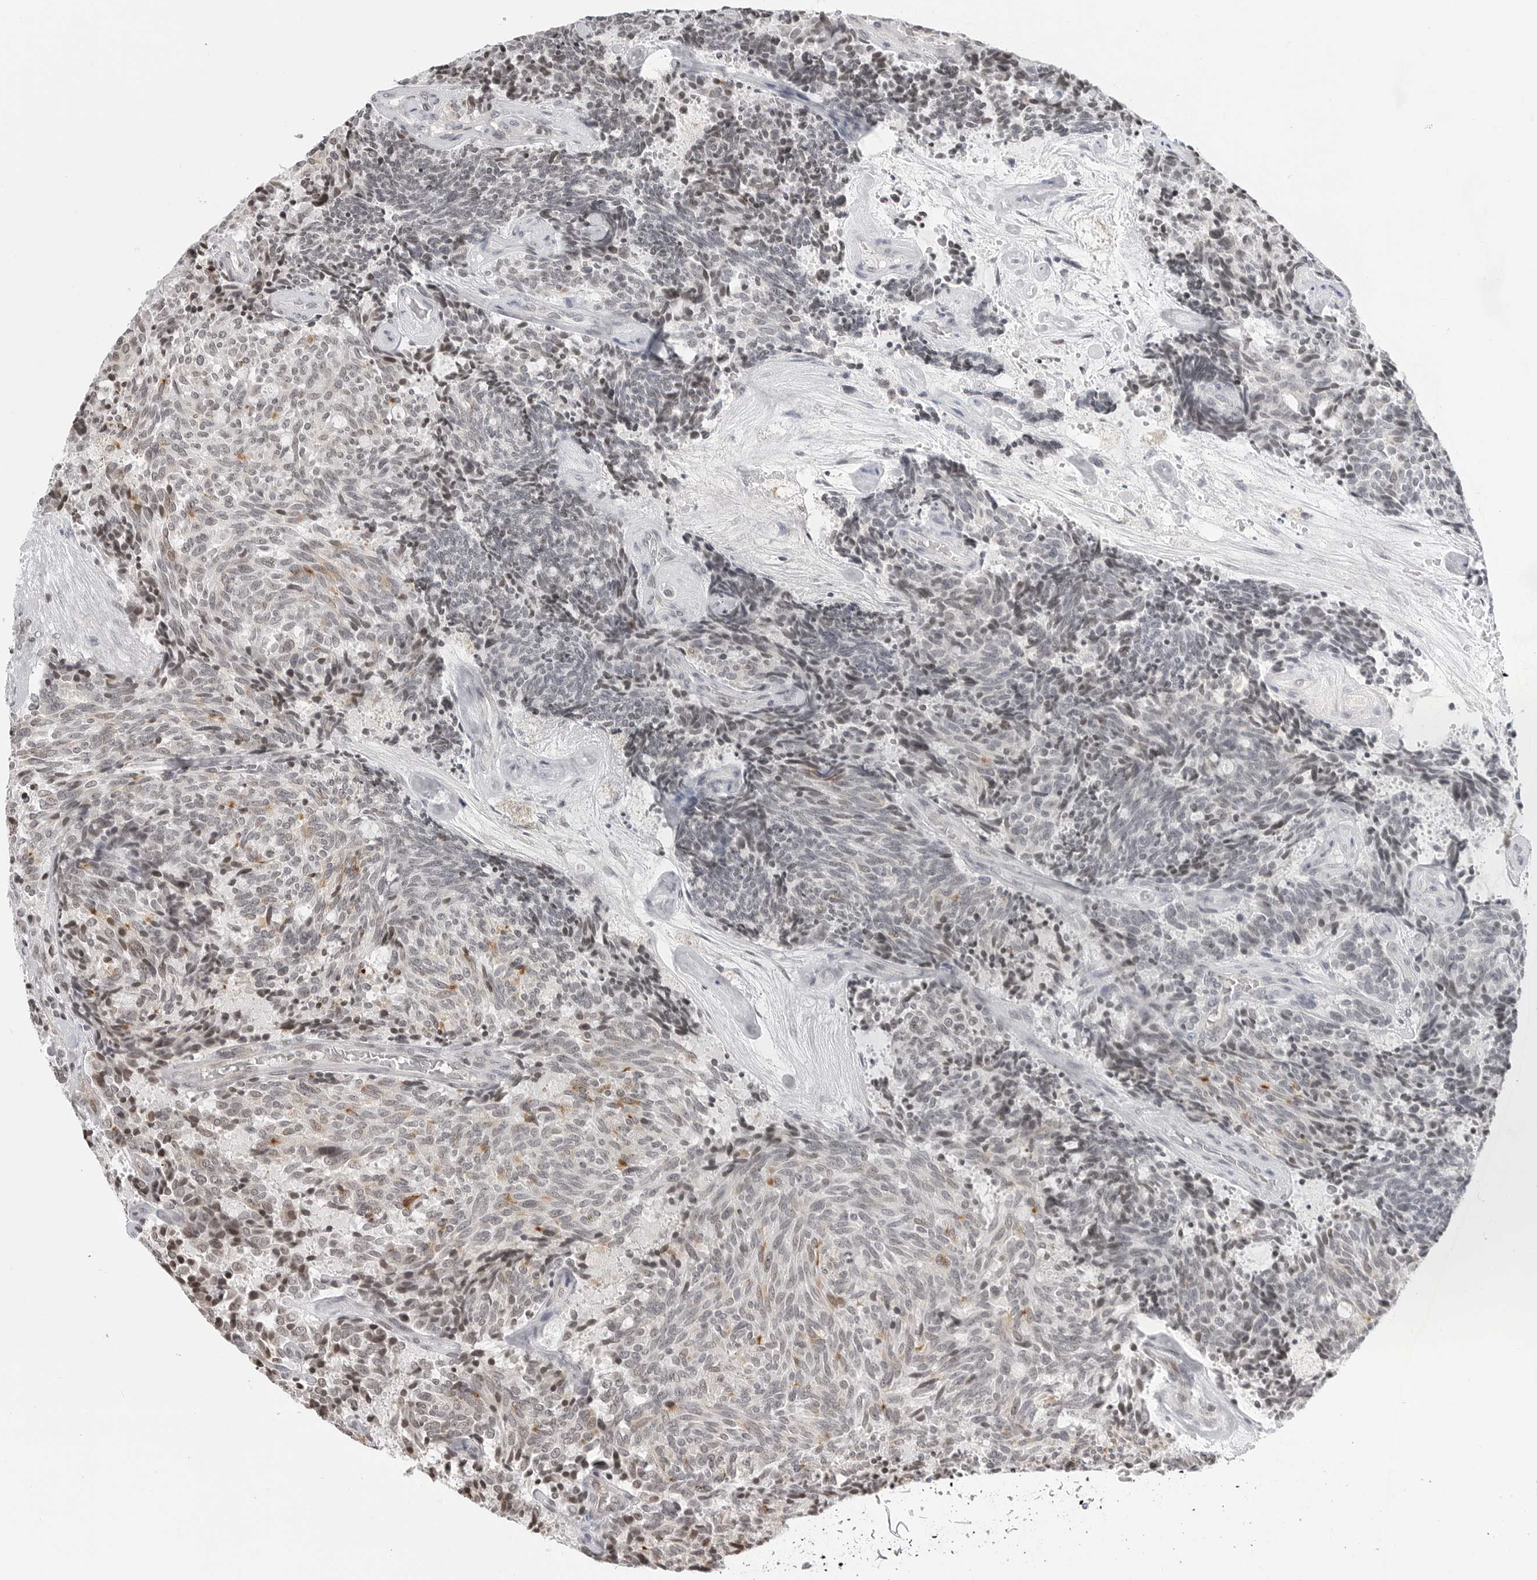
{"staining": {"intensity": "moderate", "quantity": "<25%", "location": "nuclear"}, "tissue": "carcinoid", "cell_type": "Tumor cells", "image_type": "cancer", "snomed": [{"axis": "morphology", "description": "Carcinoid, malignant, NOS"}, {"axis": "topography", "description": "Pancreas"}], "caption": "The immunohistochemical stain labels moderate nuclear expression in tumor cells of carcinoid tissue.", "gene": "C8orf33", "patient": {"sex": "female", "age": 54}}